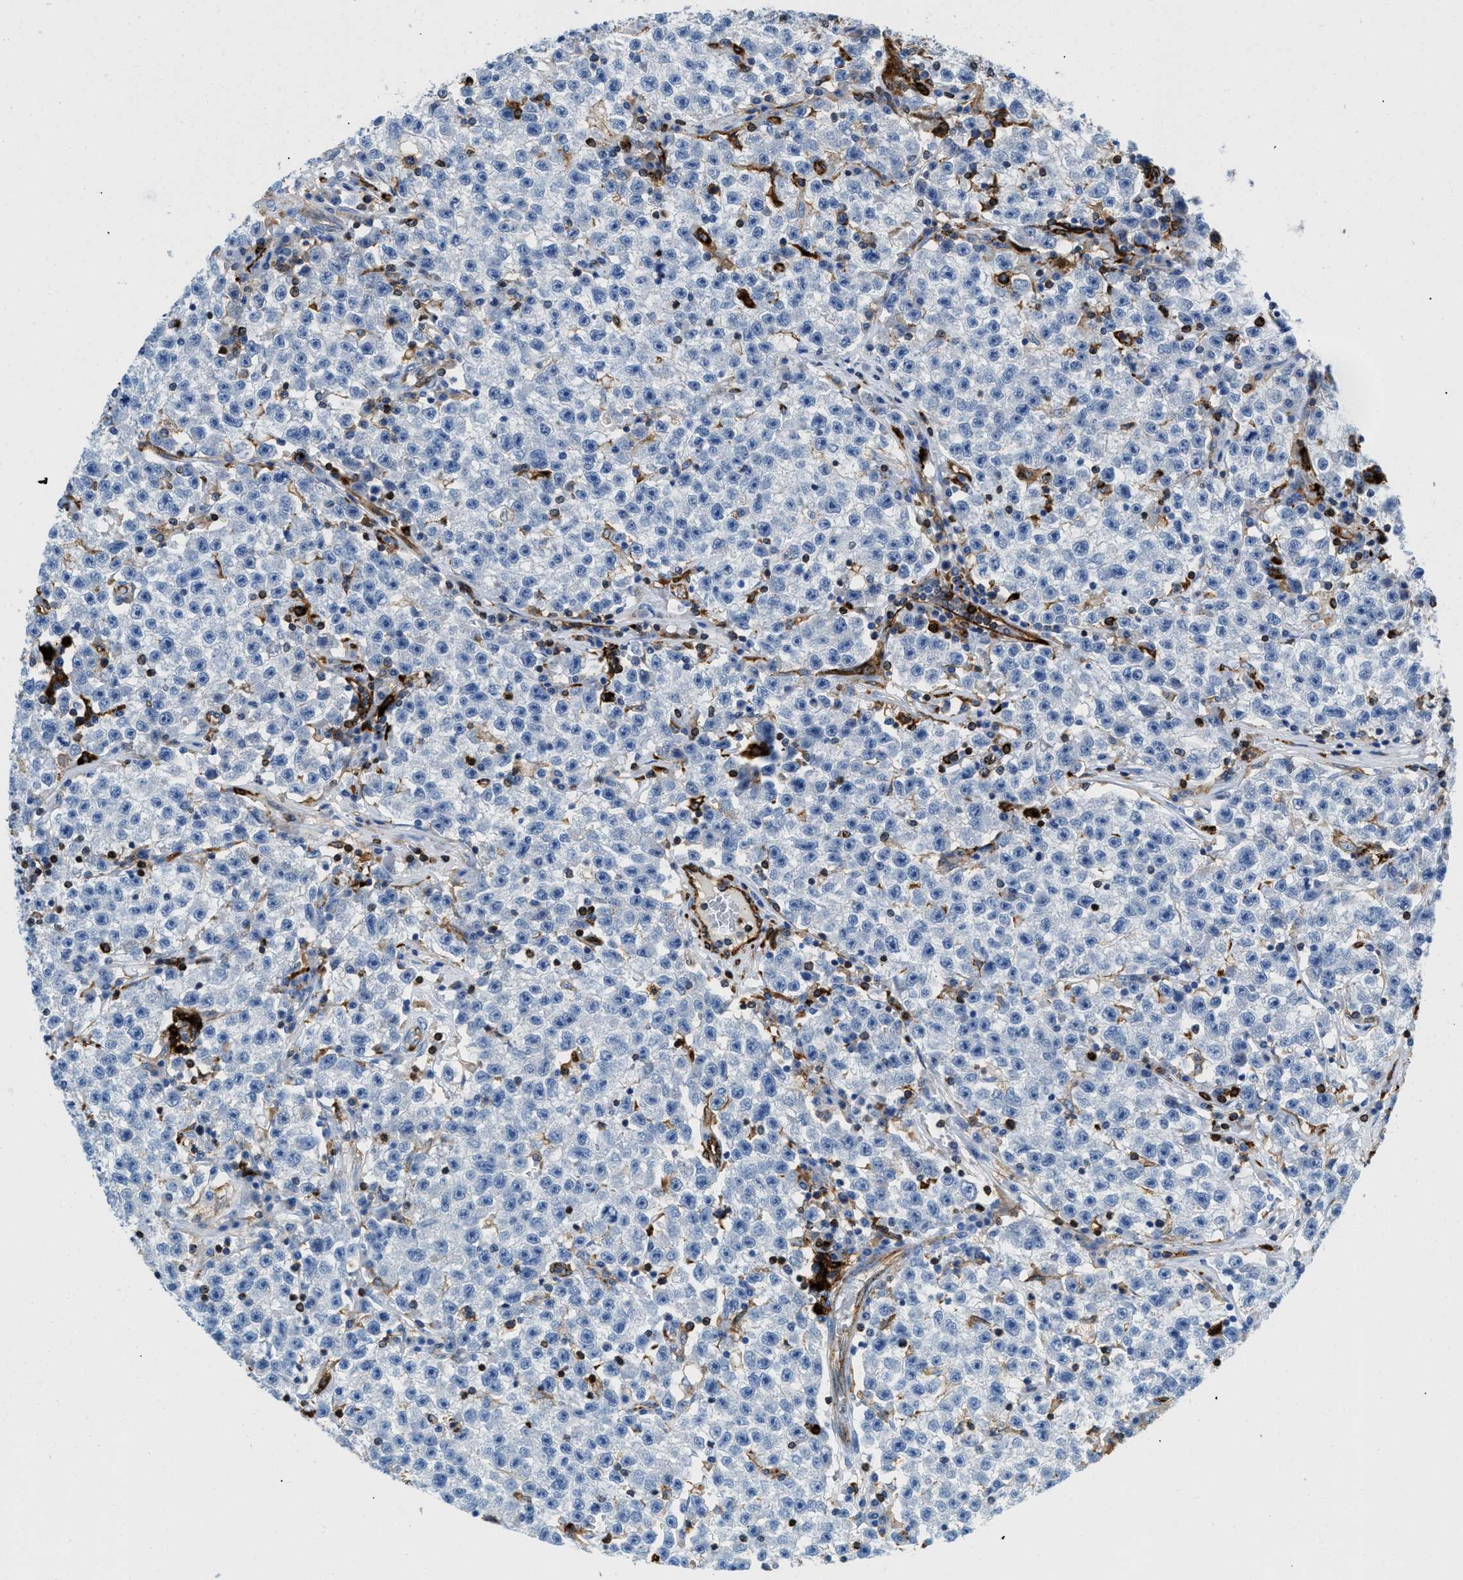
{"staining": {"intensity": "negative", "quantity": "none", "location": "none"}, "tissue": "testis cancer", "cell_type": "Tumor cells", "image_type": "cancer", "snomed": [{"axis": "morphology", "description": "Seminoma, NOS"}, {"axis": "topography", "description": "Testis"}], "caption": "Immunohistochemical staining of testis seminoma shows no significant positivity in tumor cells. (Immunohistochemistry, brightfield microscopy, high magnification).", "gene": "CD226", "patient": {"sex": "male", "age": 22}}